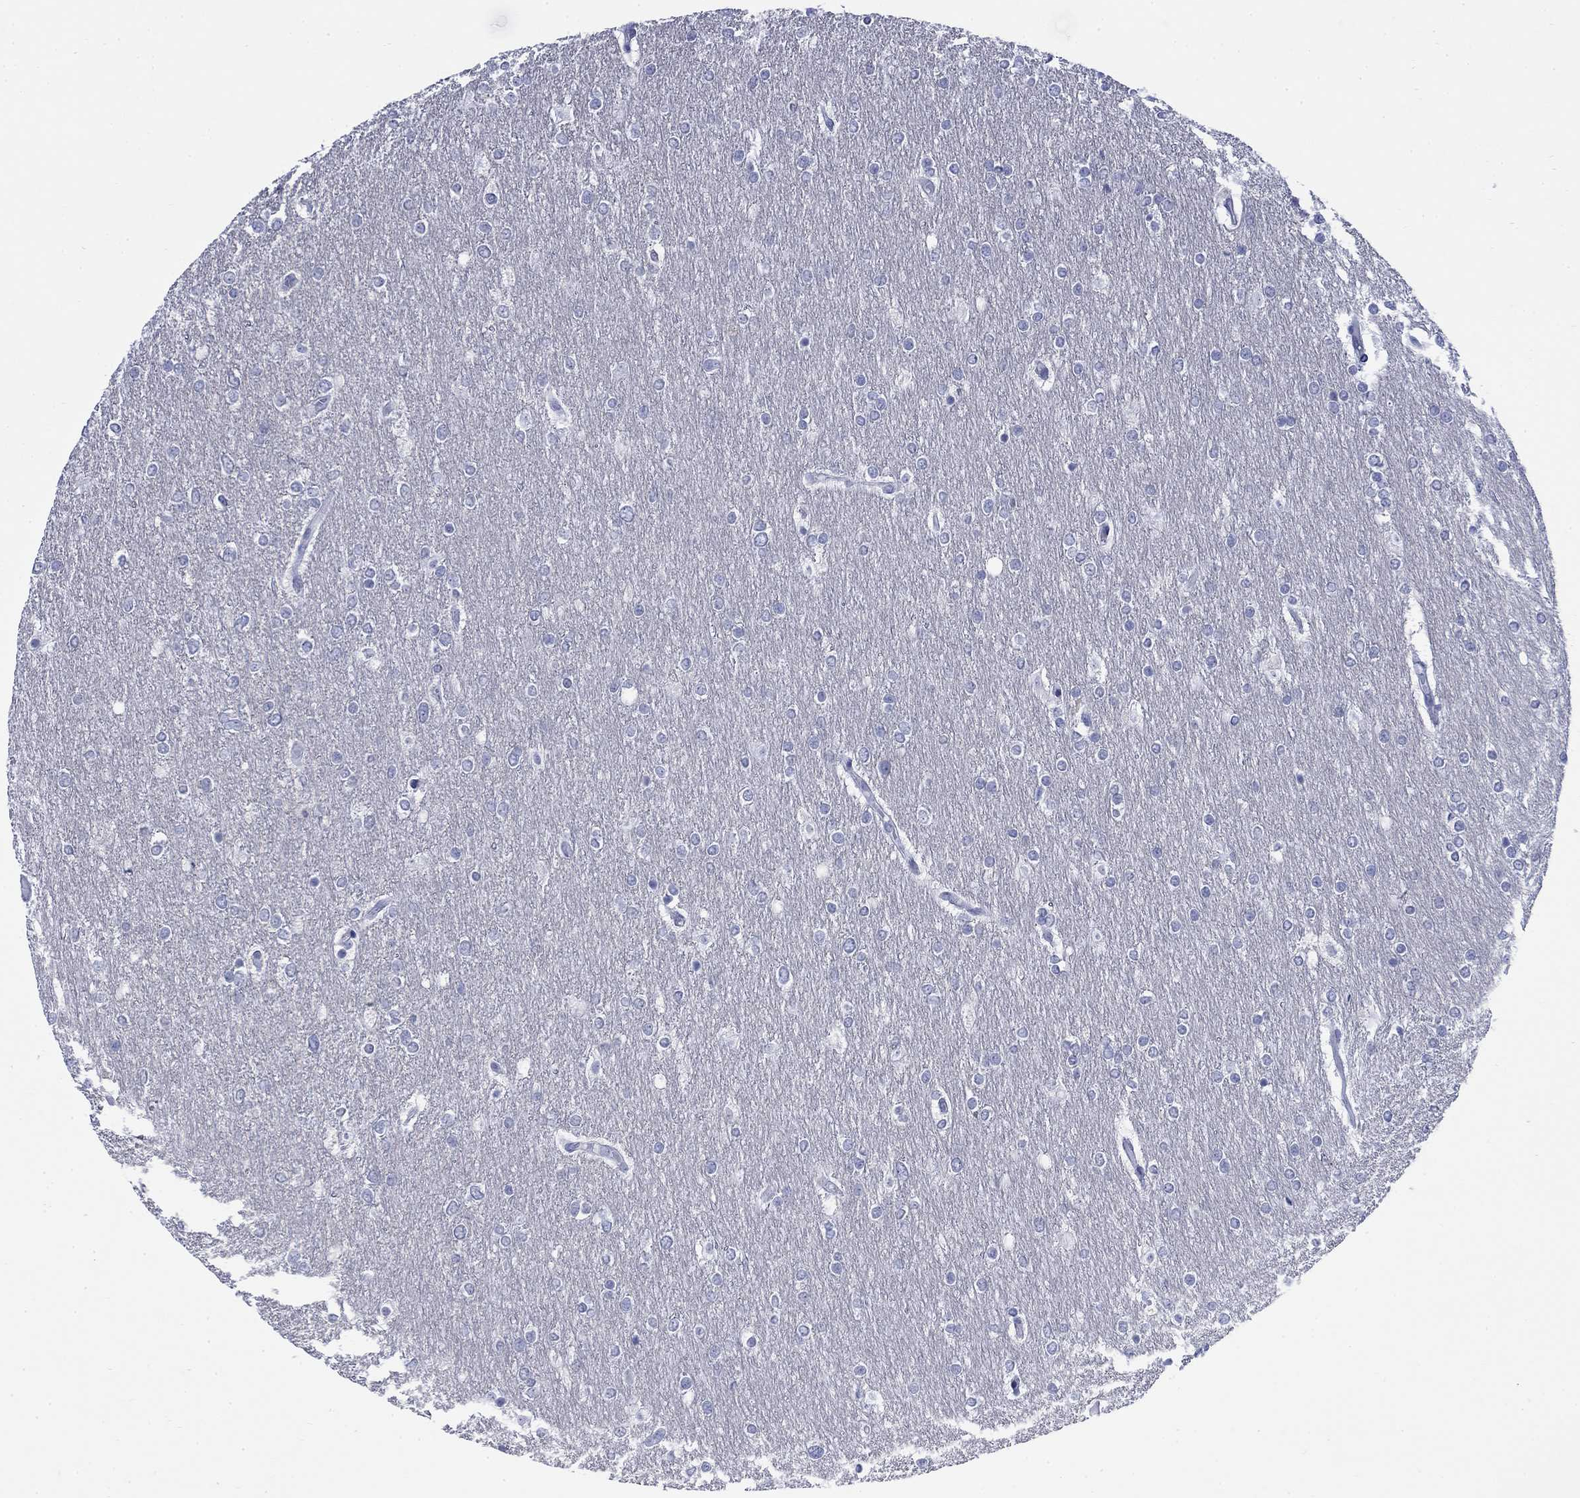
{"staining": {"intensity": "negative", "quantity": "none", "location": "none"}, "tissue": "glioma", "cell_type": "Tumor cells", "image_type": "cancer", "snomed": [{"axis": "morphology", "description": "Glioma, malignant, High grade"}, {"axis": "topography", "description": "Brain"}], "caption": "DAB (3,3'-diaminobenzidine) immunohistochemical staining of human malignant glioma (high-grade) reveals no significant staining in tumor cells.", "gene": "IGF2BP3", "patient": {"sex": "female", "age": 61}}